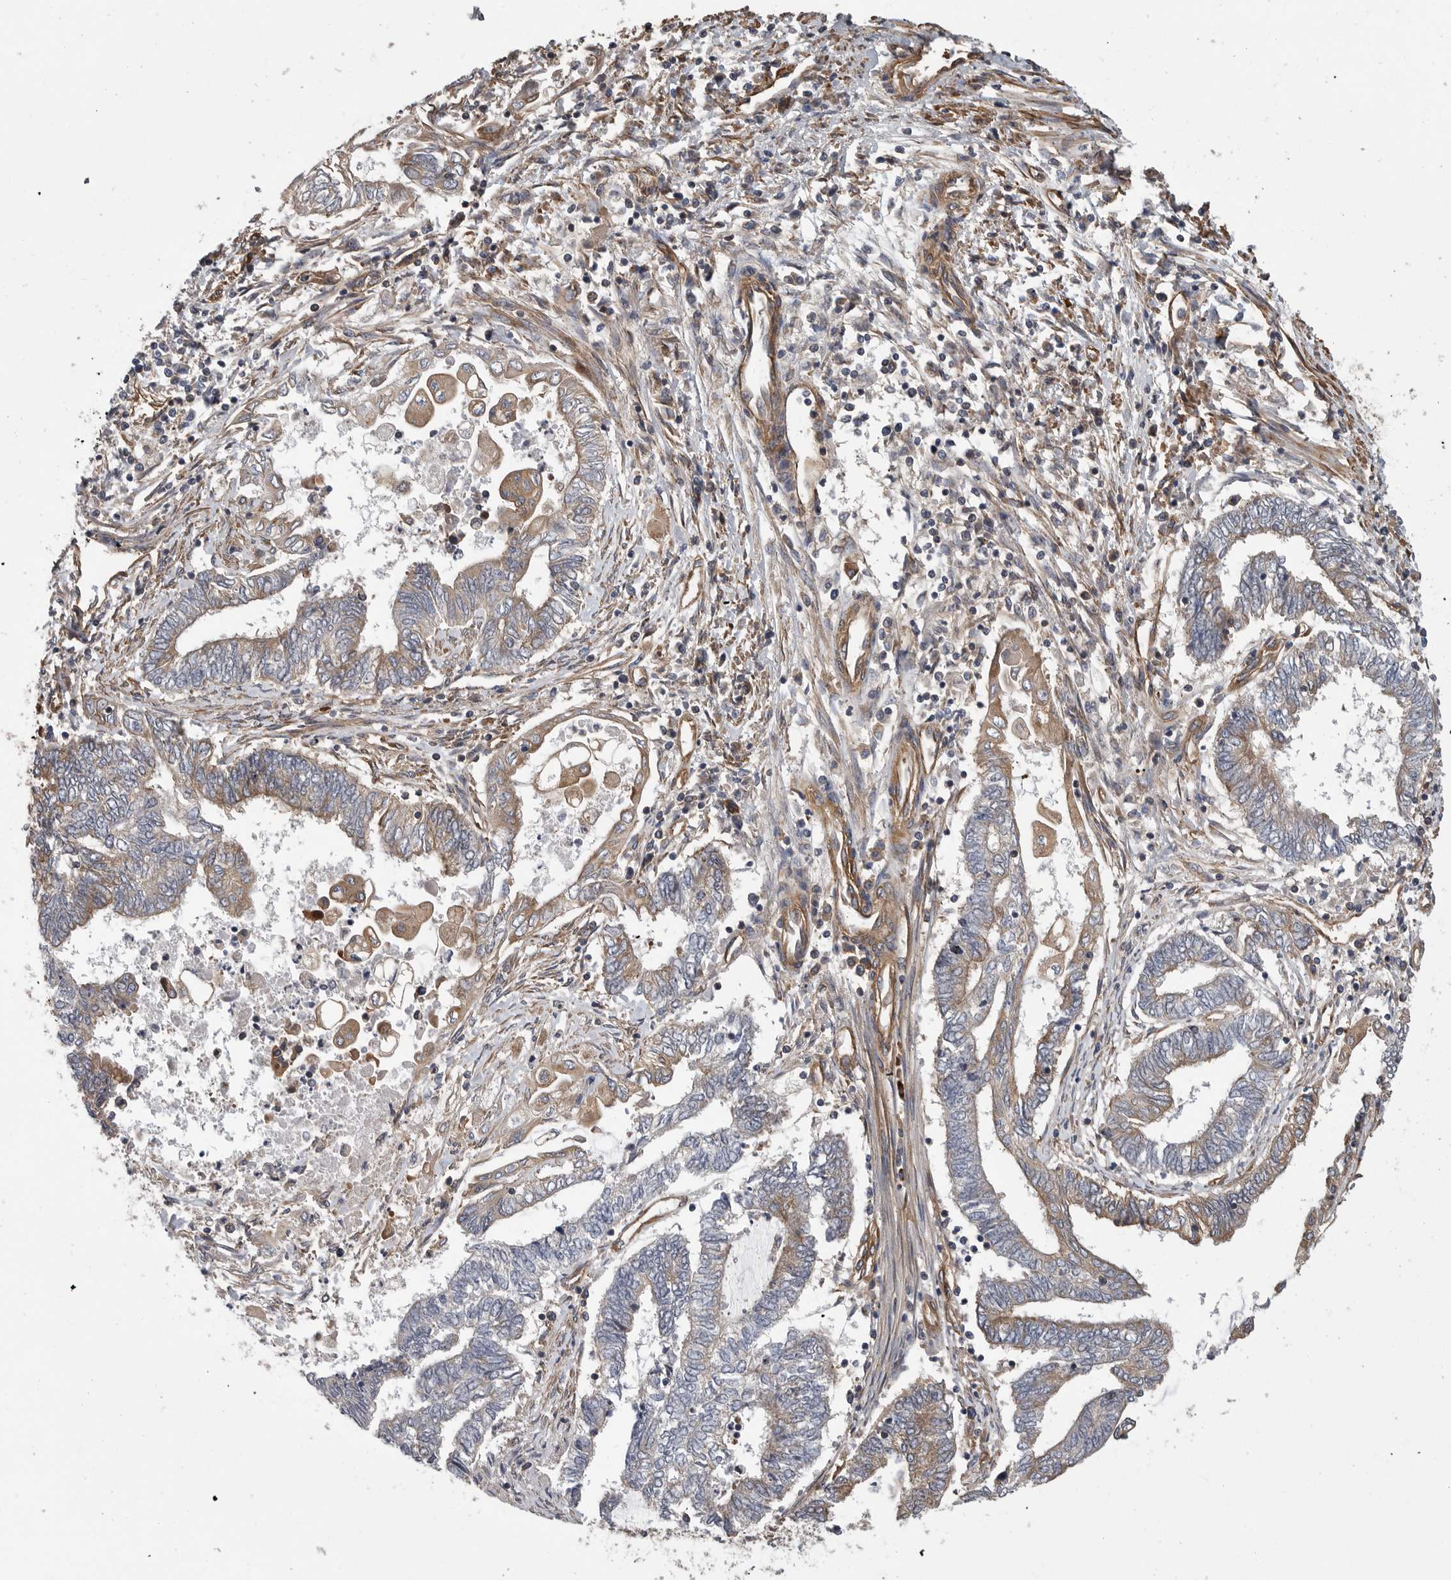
{"staining": {"intensity": "moderate", "quantity": "25%-75%", "location": "cytoplasmic/membranous"}, "tissue": "endometrial cancer", "cell_type": "Tumor cells", "image_type": "cancer", "snomed": [{"axis": "morphology", "description": "Adenocarcinoma, NOS"}, {"axis": "topography", "description": "Uterus"}, {"axis": "topography", "description": "Endometrium"}], "caption": "Human endometrial cancer stained with a brown dye exhibits moderate cytoplasmic/membranous positive positivity in approximately 25%-75% of tumor cells.", "gene": "OXR1", "patient": {"sex": "female", "age": 70}}